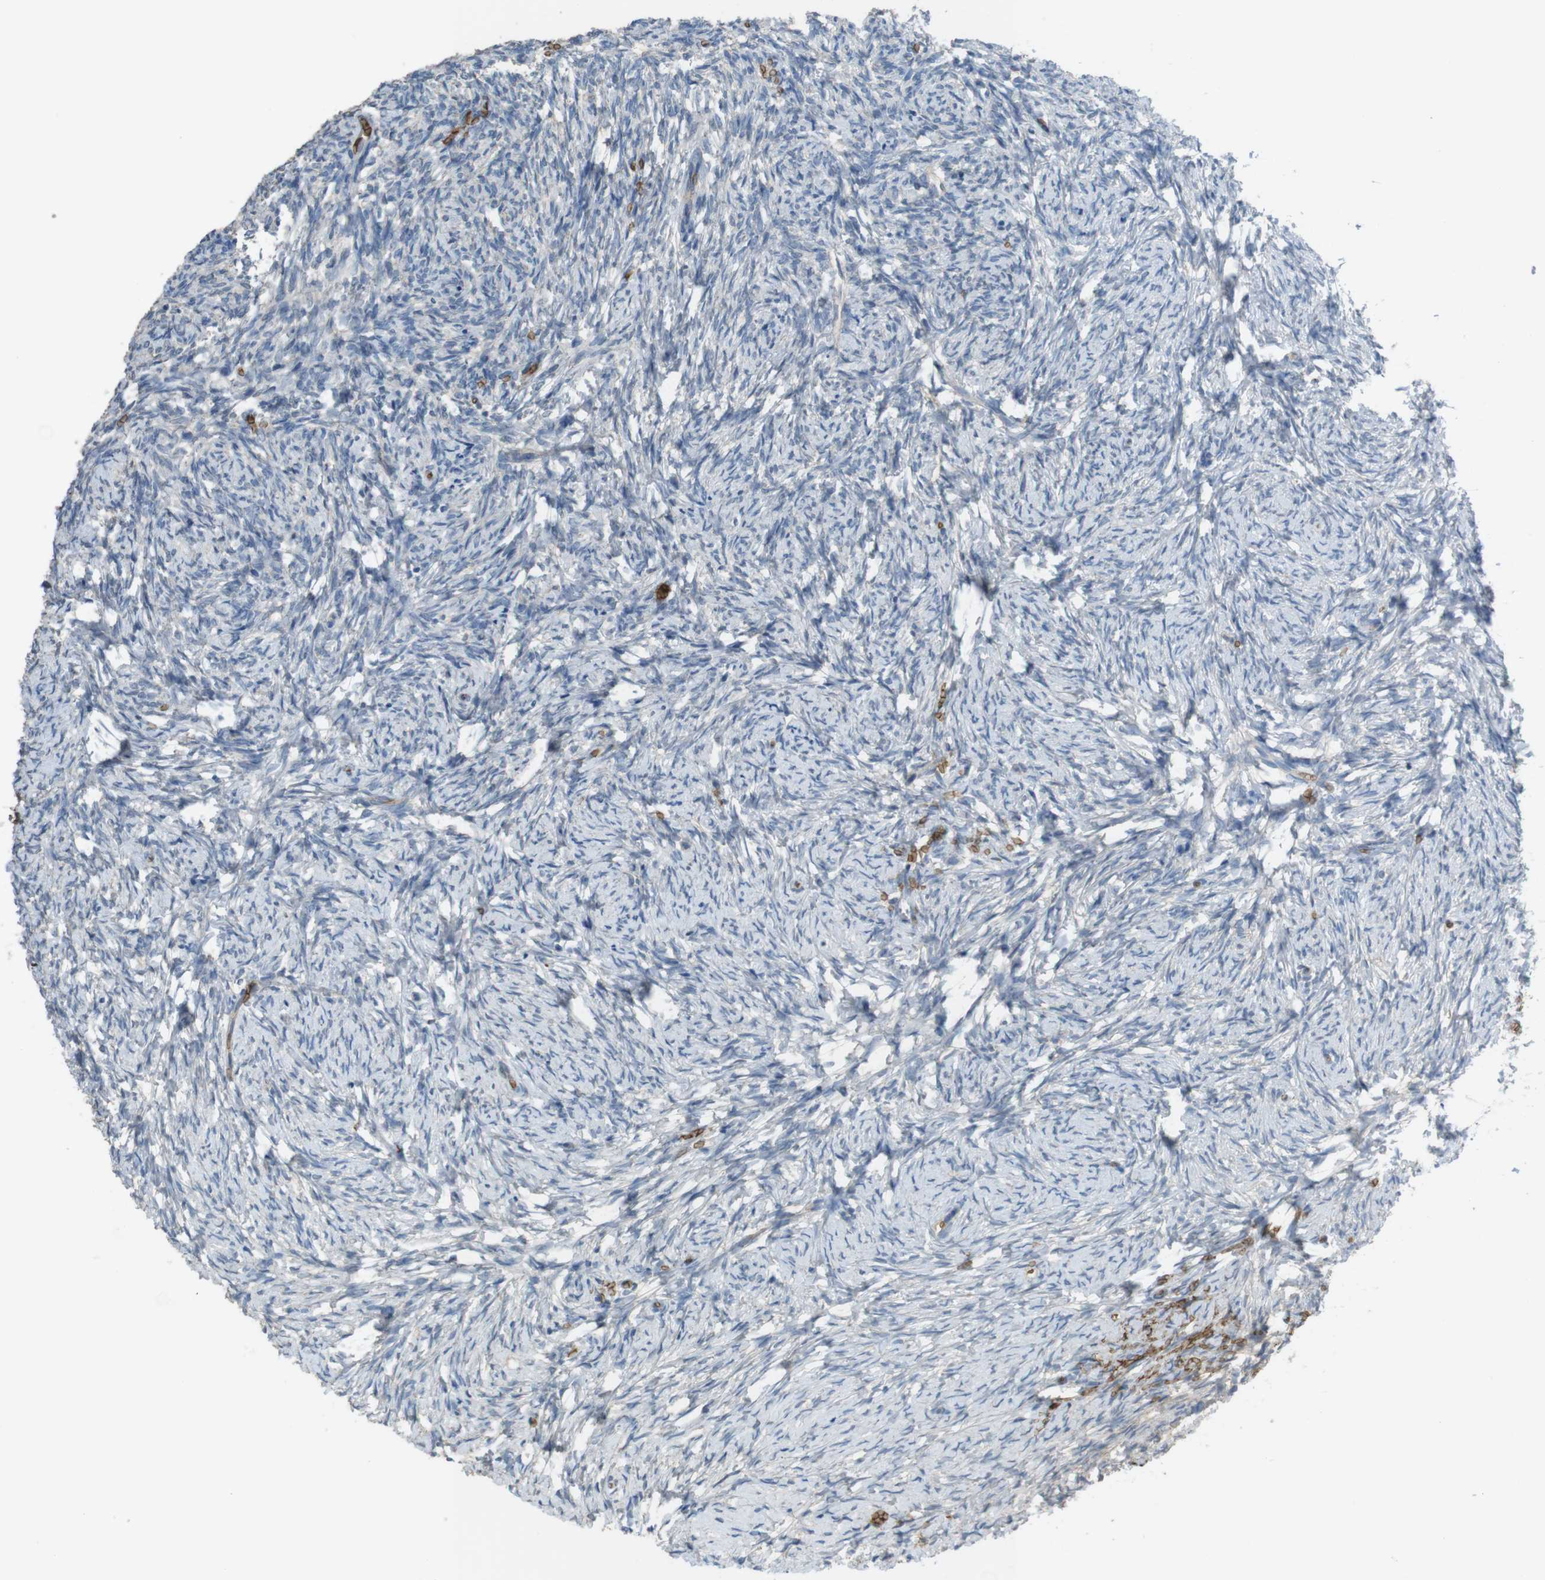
{"staining": {"intensity": "negative", "quantity": "none", "location": "none"}, "tissue": "ovary", "cell_type": "Ovarian stroma cells", "image_type": "normal", "snomed": [{"axis": "morphology", "description": "Normal tissue, NOS"}, {"axis": "topography", "description": "Ovary"}], "caption": "High power microscopy image of an immunohistochemistry histopathology image of unremarkable ovary, revealing no significant positivity in ovarian stroma cells.", "gene": "GYPA", "patient": {"sex": "female", "age": 60}}